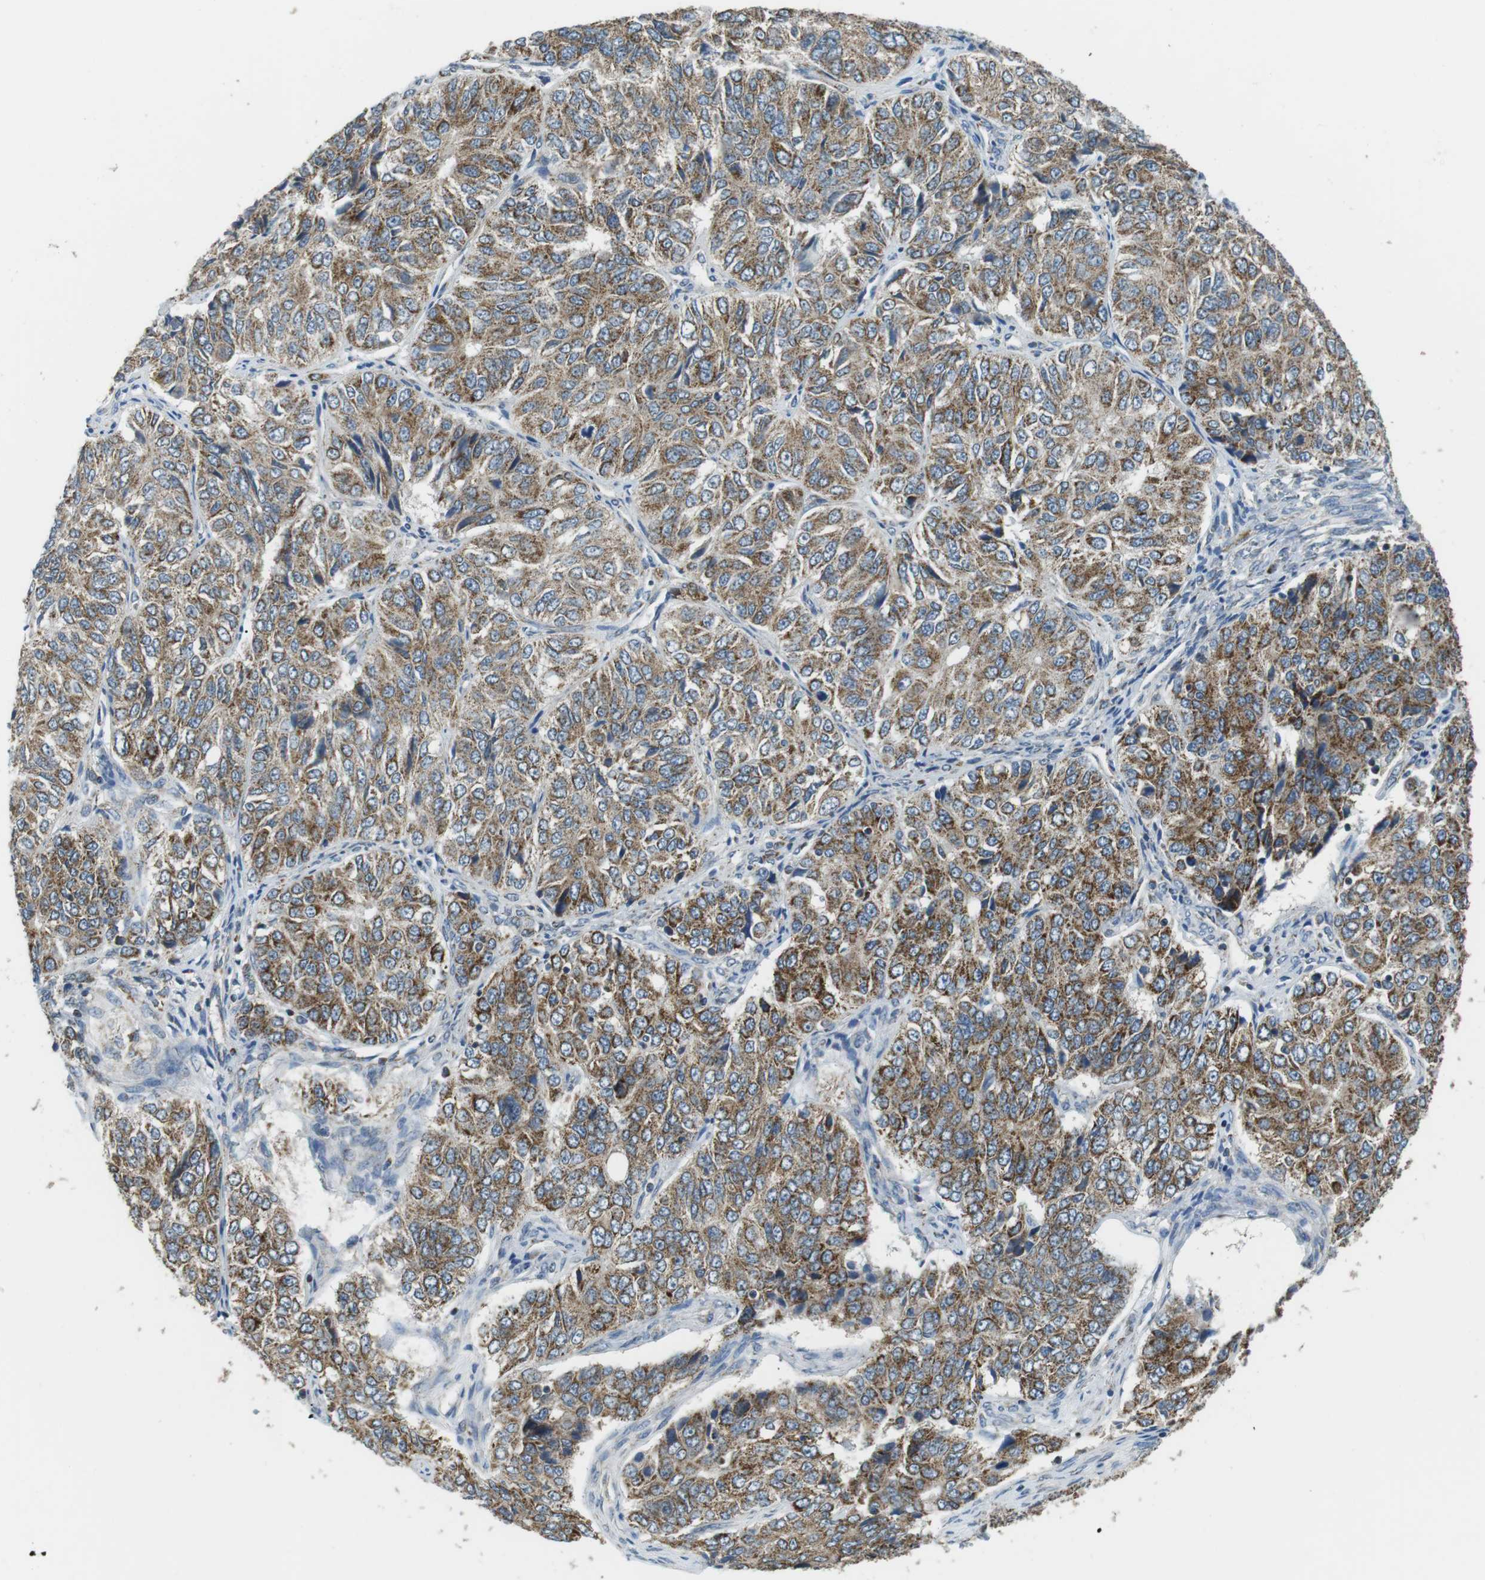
{"staining": {"intensity": "moderate", "quantity": ">75%", "location": "cytoplasmic/membranous"}, "tissue": "ovarian cancer", "cell_type": "Tumor cells", "image_type": "cancer", "snomed": [{"axis": "morphology", "description": "Carcinoma, endometroid"}, {"axis": "topography", "description": "Ovary"}], "caption": "Tumor cells show medium levels of moderate cytoplasmic/membranous expression in approximately >75% of cells in human ovarian endometroid carcinoma.", "gene": "BACE1", "patient": {"sex": "female", "age": 51}}